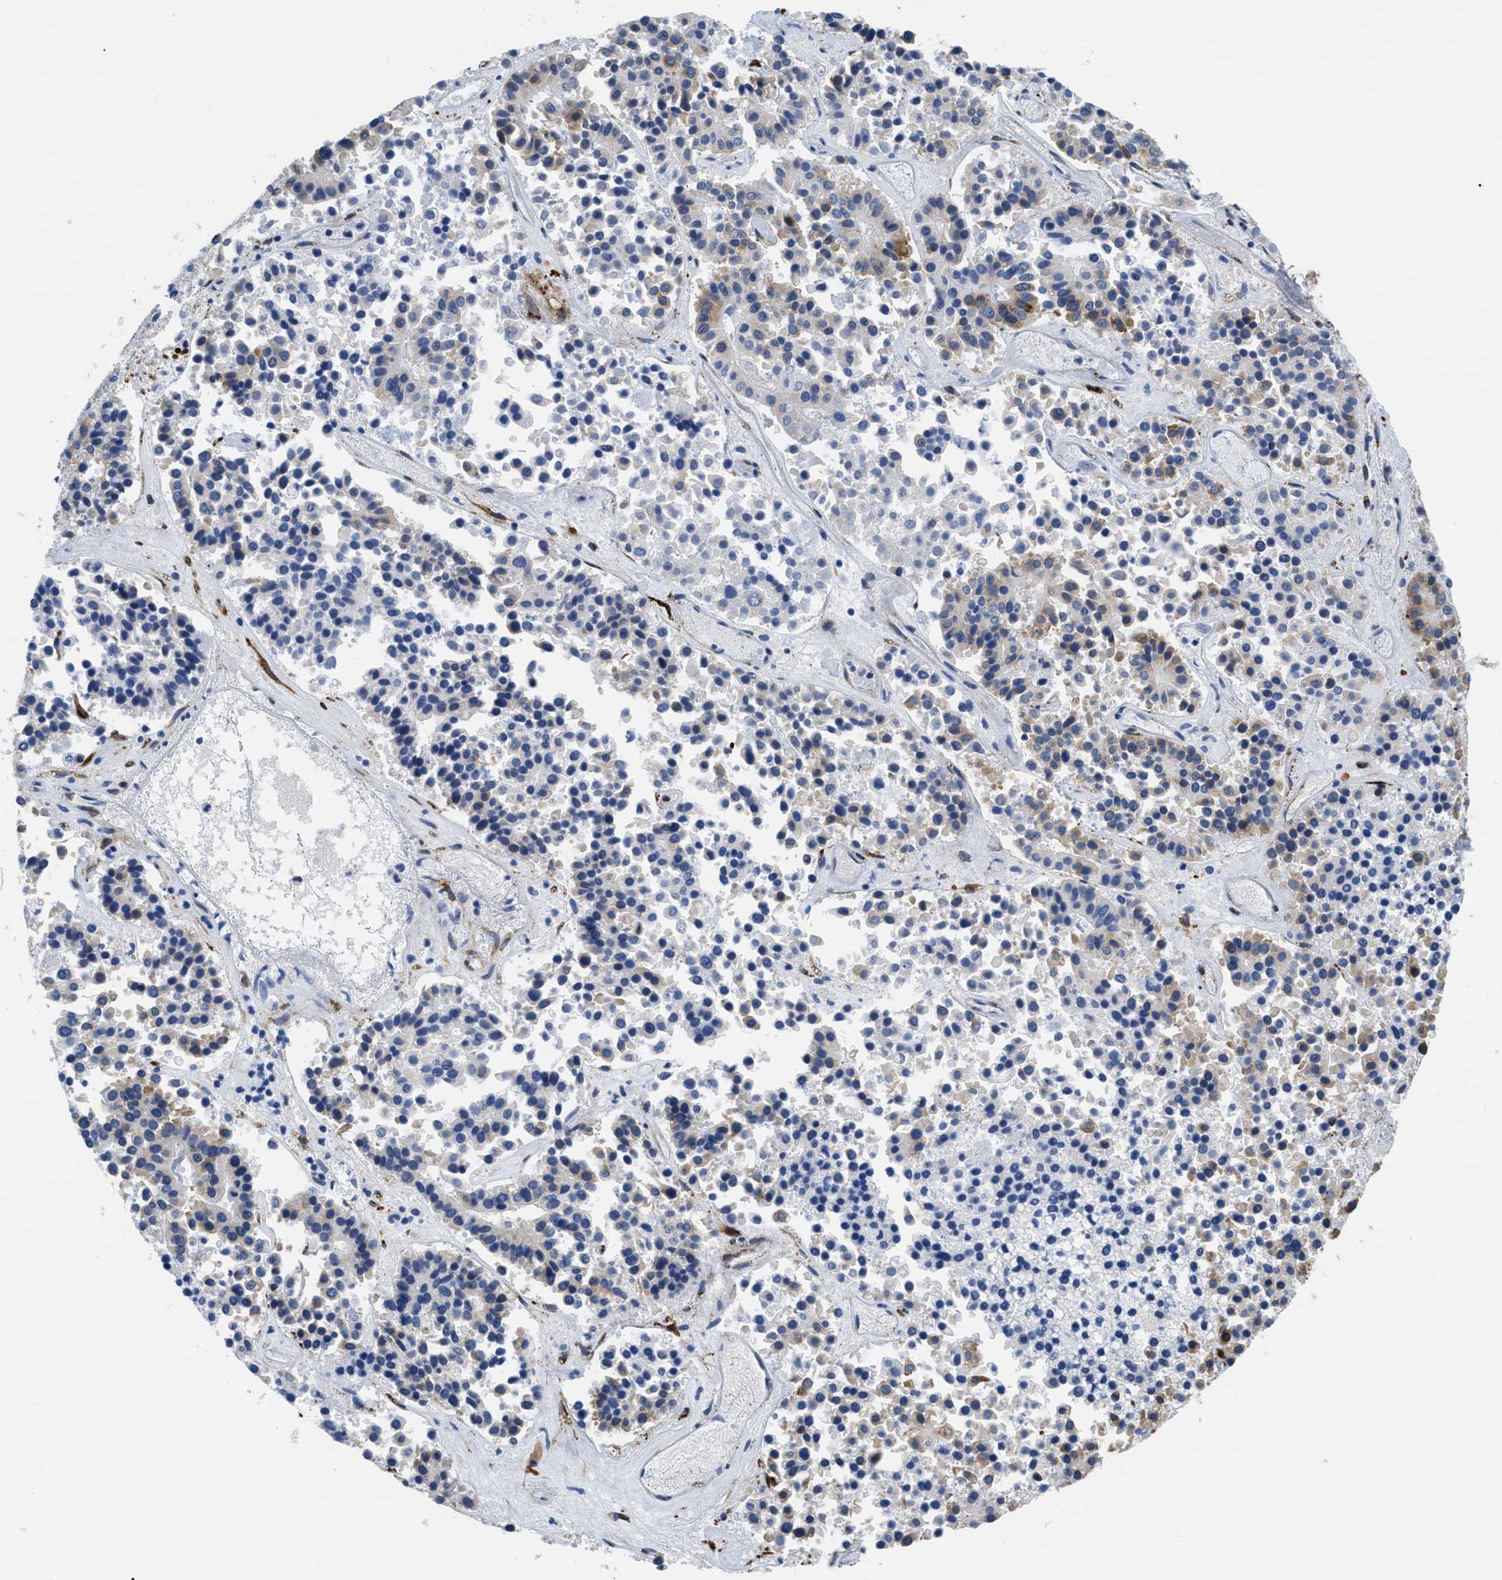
{"staining": {"intensity": "negative", "quantity": "none", "location": "none"}, "tissue": "pancreatic cancer", "cell_type": "Tumor cells", "image_type": "cancer", "snomed": [{"axis": "morphology", "description": "Adenocarcinoma, NOS"}, {"axis": "topography", "description": "Pancreas"}], "caption": "IHC histopathology image of neoplastic tissue: human pancreatic adenocarcinoma stained with DAB displays no significant protein staining in tumor cells.", "gene": "SQLE", "patient": {"sex": "male", "age": 50}}